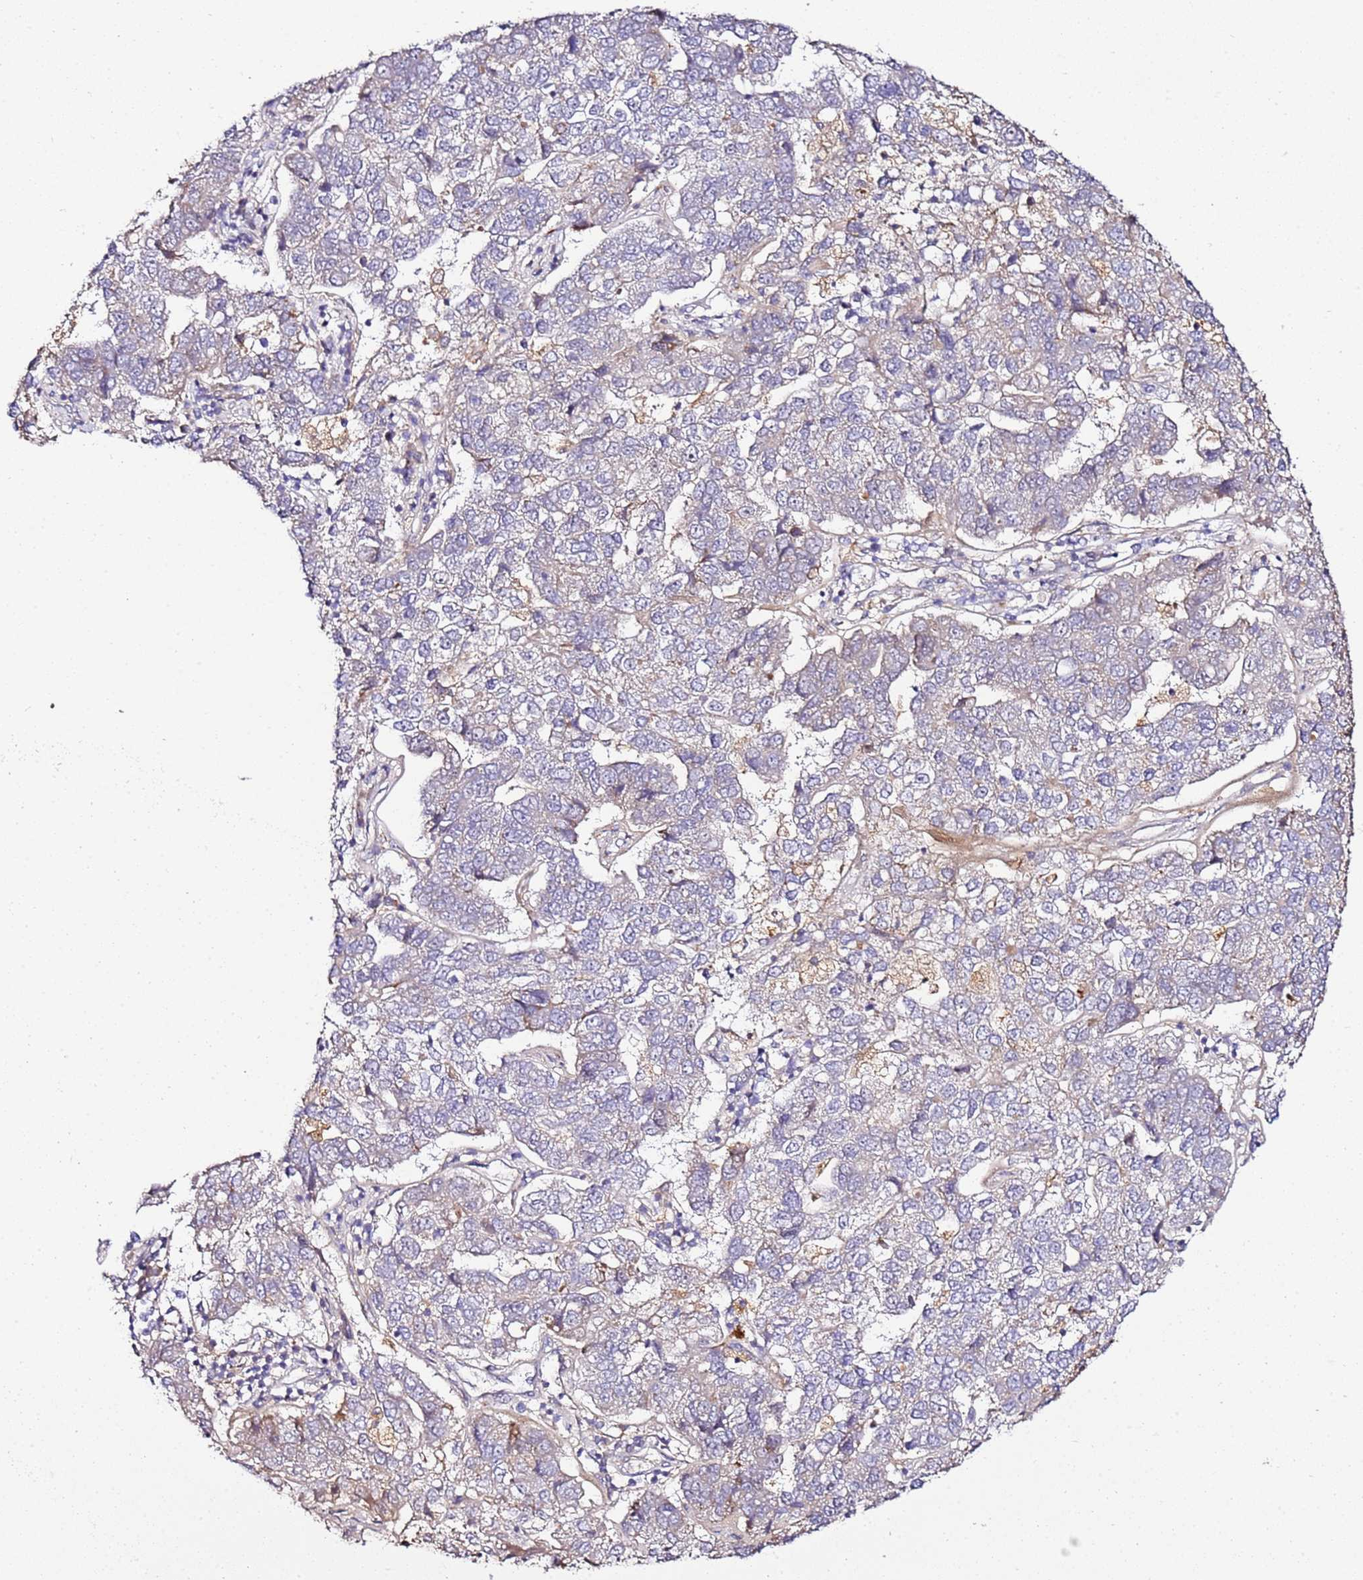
{"staining": {"intensity": "negative", "quantity": "none", "location": "none"}, "tissue": "pancreatic cancer", "cell_type": "Tumor cells", "image_type": "cancer", "snomed": [{"axis": "morphology", "description": "Adenocarcinoma, NOS"}, {"axis": "topography", "description": "Pancreas"}], "caption": "This micrograph is of pancreatic cancer stained with immunohistochemistry (IHC) to label a protein in brown with the nuclei are counter-stained blue. There is no staining in tumor cells.", "gene": "PVRIG", "patient": {"sex": "female", "age": 61}}